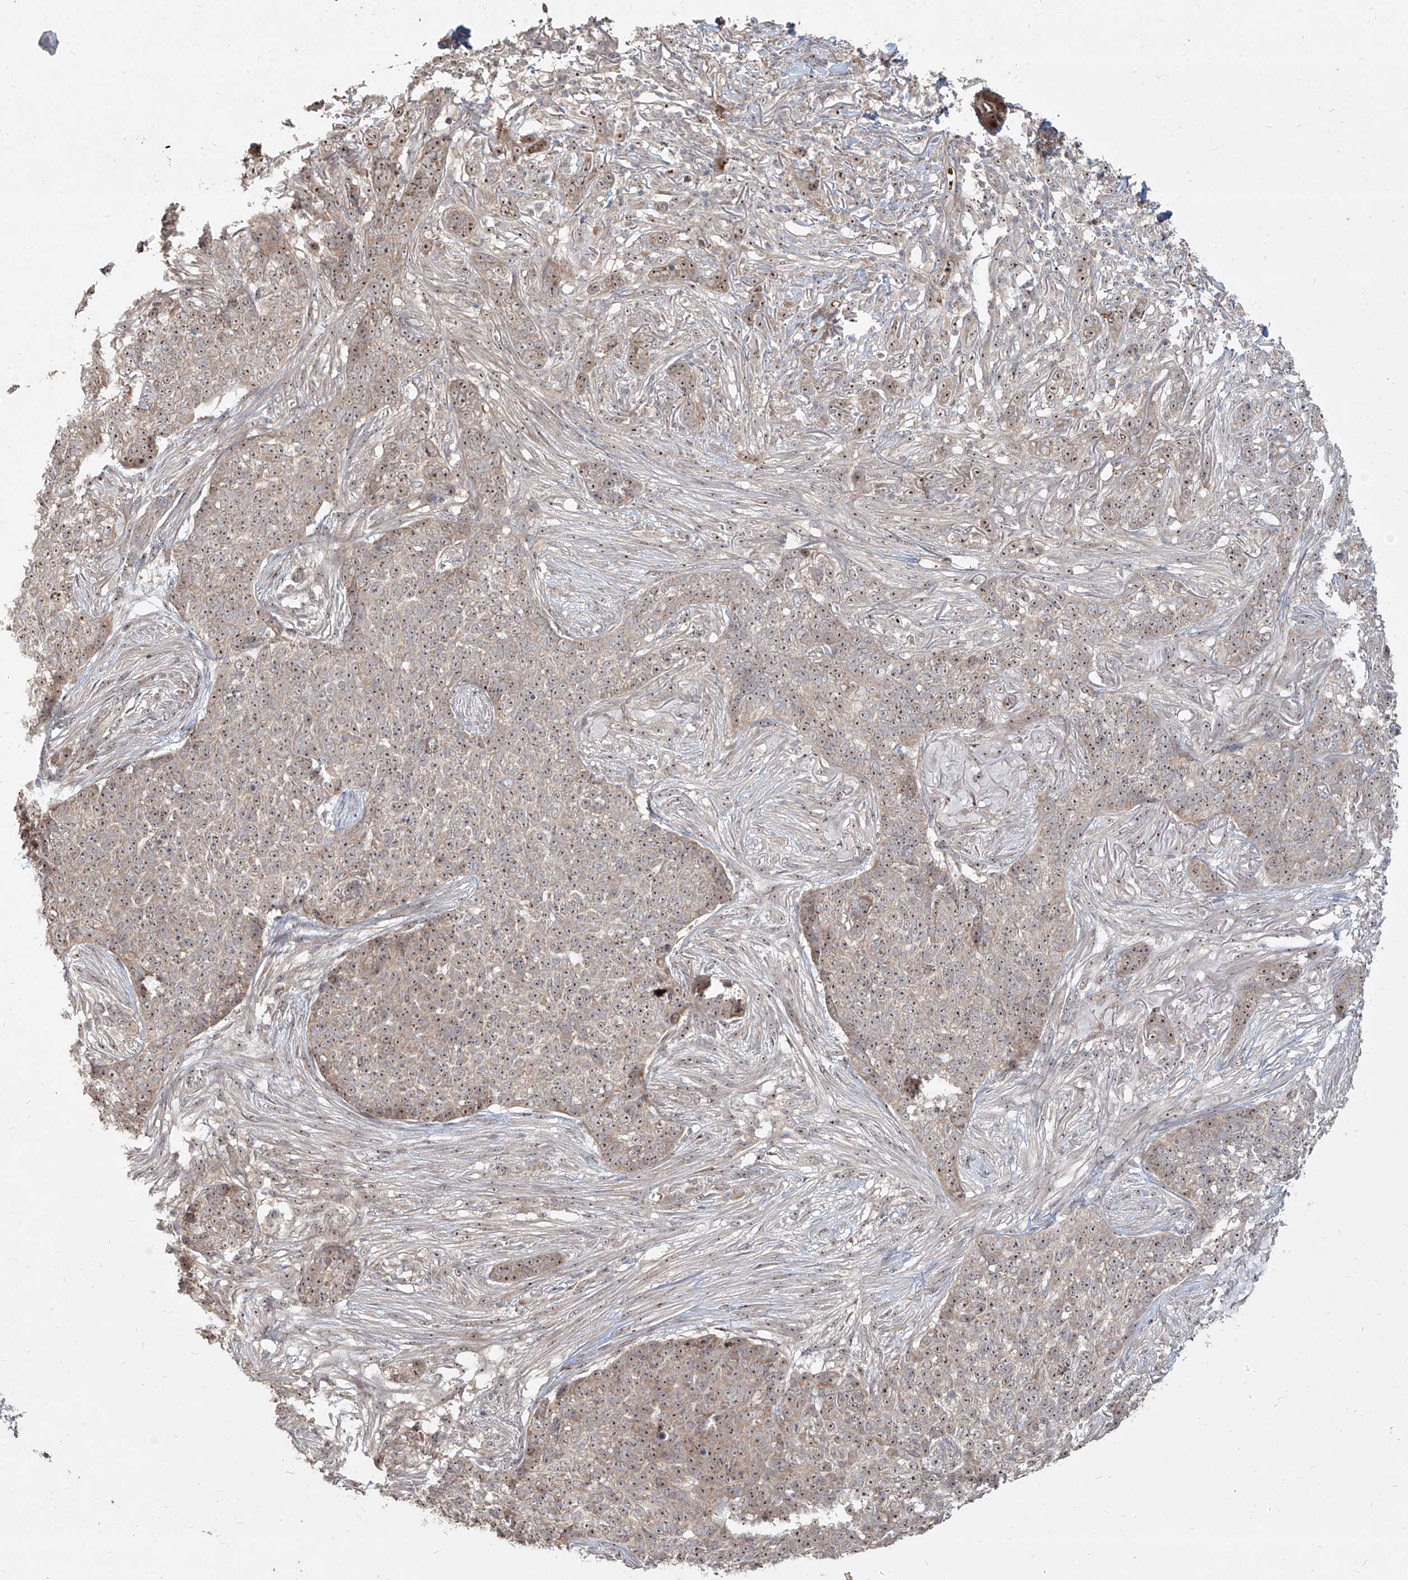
{"staining": {"intensity": "weak", "quantity": ">75%", "location": "cytoplasmic/membranous,nuclear"}, "tissue": "skin cancer", "cell_type": "Tumor cells", "image_type": "cancer", "snomed": [{"axis": "morphology", "description": "Basal cell carcinoma"}, {"axis": "topography", "description": "Skin"}], "caption": "The photomicrograph exhibits immunohistochemical staining of skin basal cell carcinoma. There is weak cytoplasmic/membranous and nuclear expression is present in about >75% of tumor cells.", "gene": "BYSL", "patient": {"sex": "male", "age": 85}}